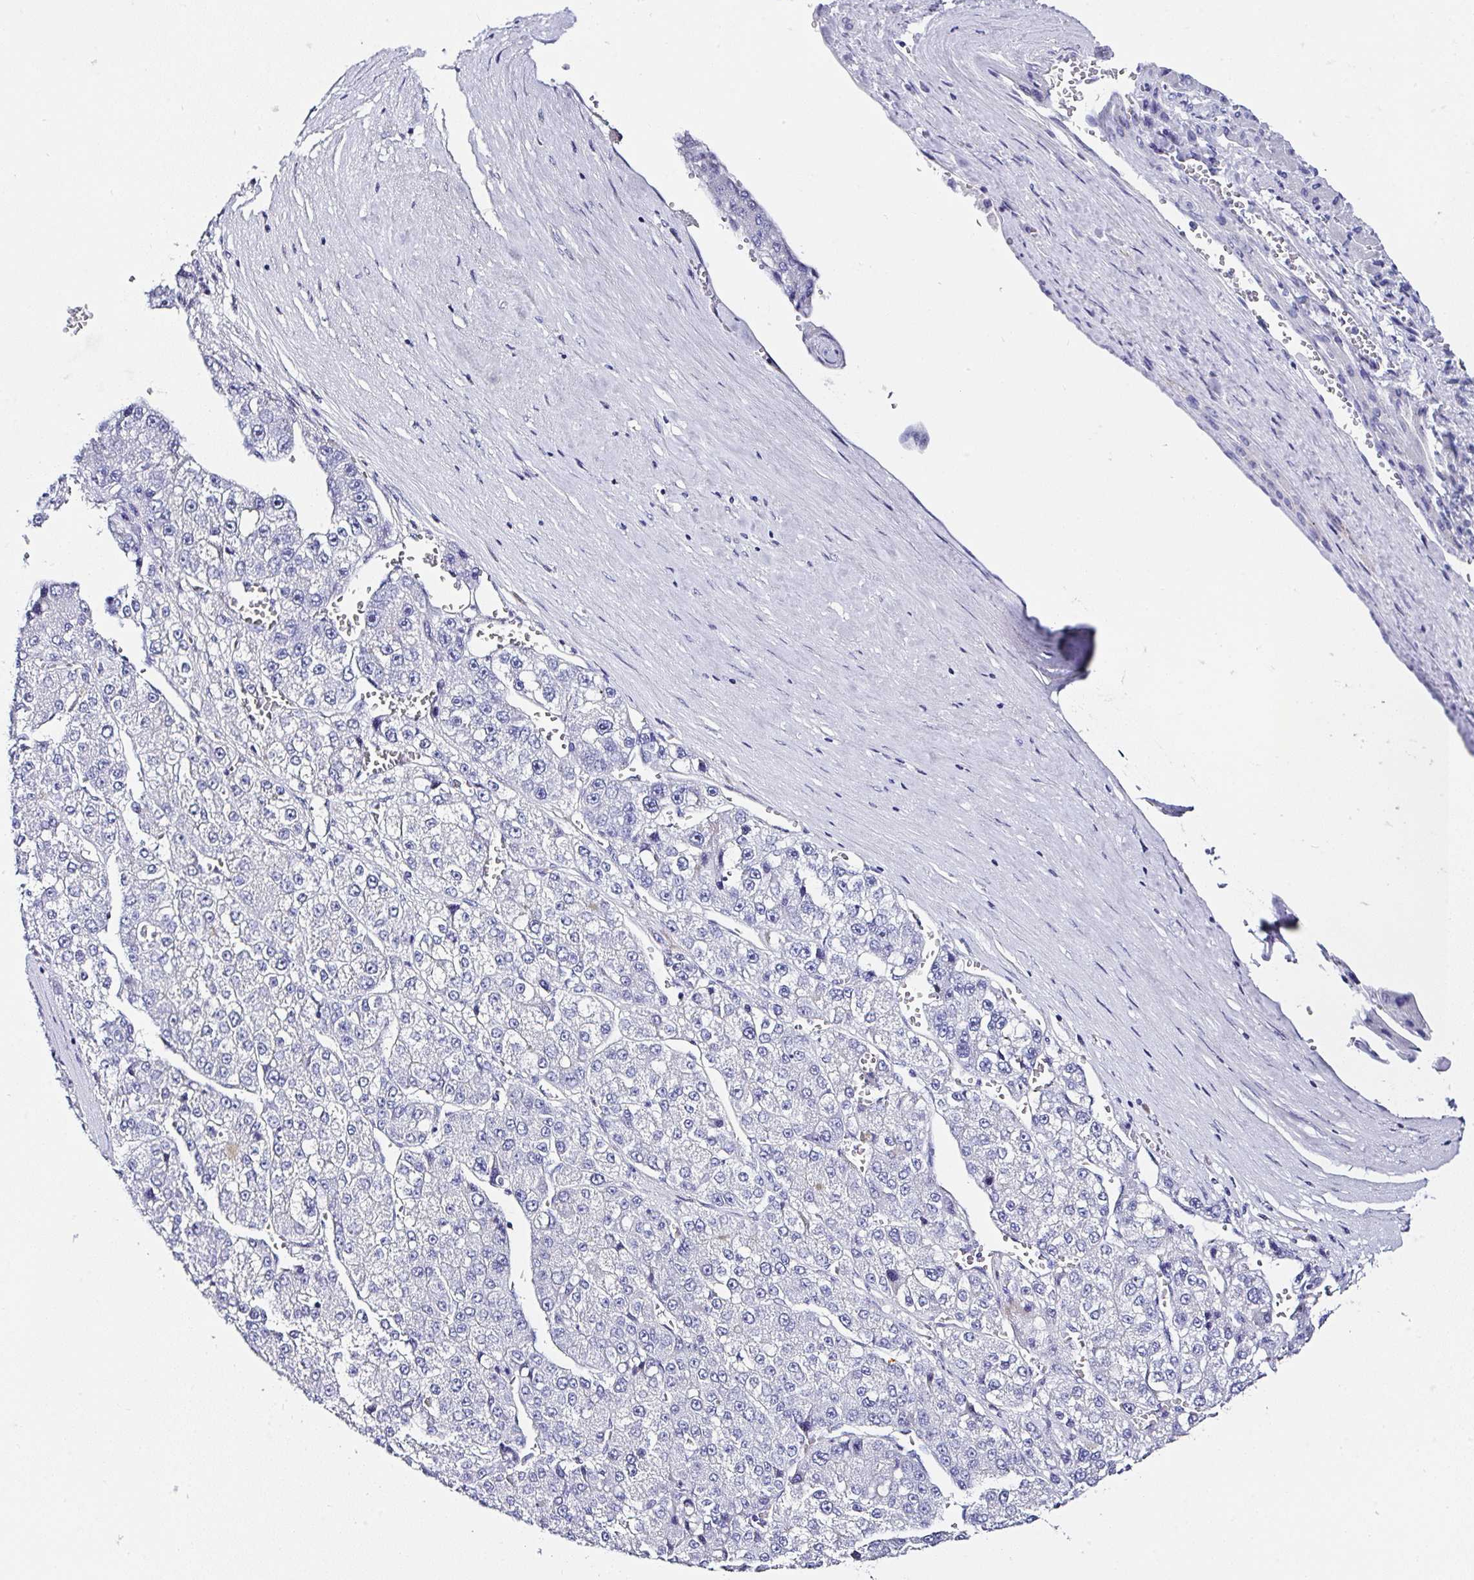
{"staining": {"intensity": "negative", "quantity": "none", "location": "none"}, "tissue": "liver cancer", "cell_type": "Tumor cells", "image_type": "cancer", "snomed": [{"axis": "morphology", "description": "Carcinoma, Hepatocellular, NOS"}, {"axis": "topography", "description": "Liver"}], "caption": "Tumor cells show no significant protein expression in liver cancer.", "gene": "PPFIA4", "patient": {"sex": "female", "age": 73}}